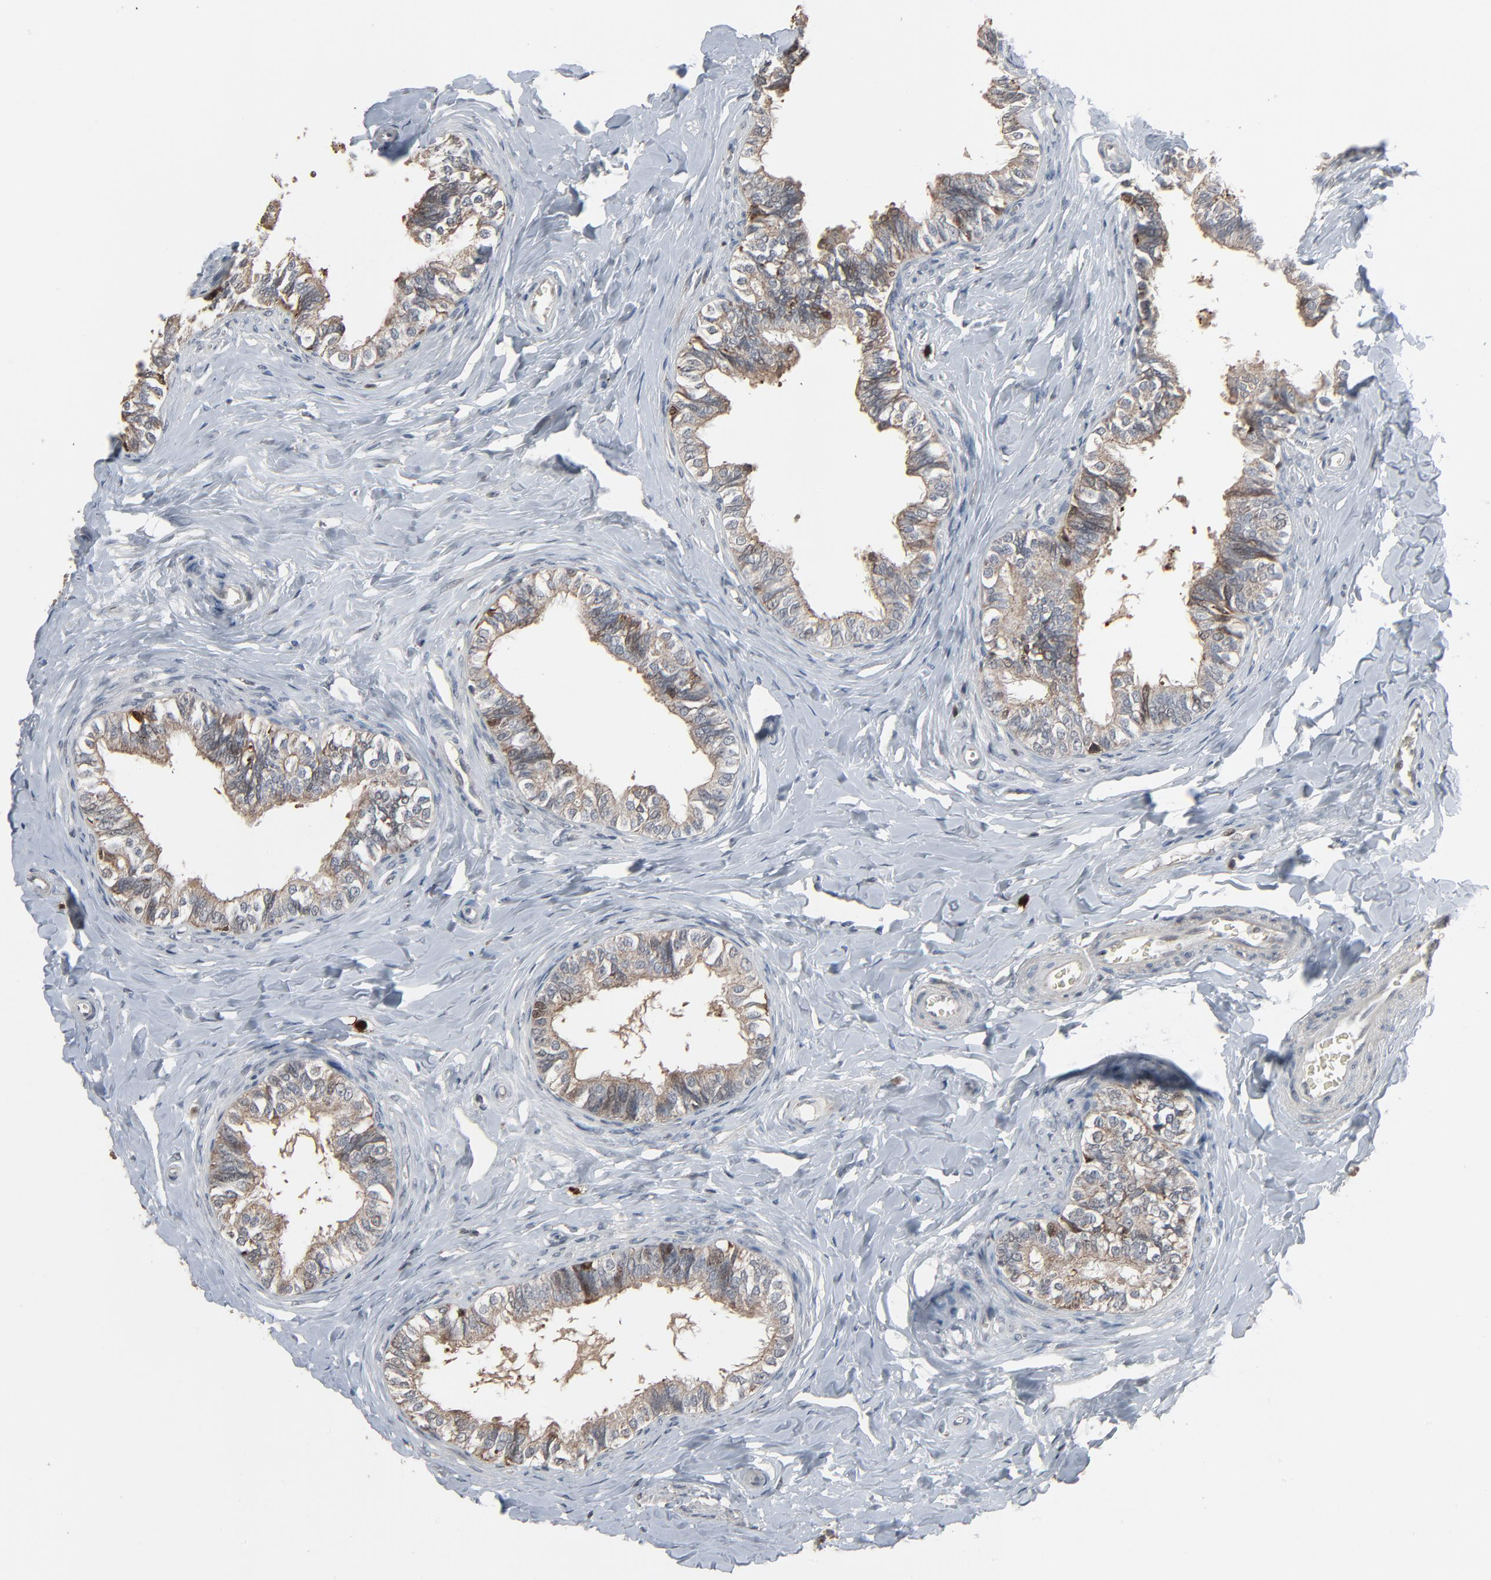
{"staining": {"intensity": "strong", "quantity": "<25%", "location": "cytoplasmic/membranous,nuclear"}, "tissue": "epididymis", "cell_type": "Glandular cells", "image_type": "normal", "snomed": [{"axis": "morphology", "description": "Normal tissue, NOS"}, {"axis": "topography", "description": "Soft tissue"}, {"axis": "topography", "description": "Epididymis"}], "caption": "A high-resolution micrograph shows immunohistochemistry staining of normal epididymis, which exhibits strong cytoplasmic/membranous,nuclear staining in approximately <25% of glandular cells. The protein is stained brown, and the nuclei are stained in blue (DAB (3,3'-diaminobenzidine) IHC with brightfield microscopy, high magnification).", "gene": "DOCK8", "patient": {"sex": "male", "age": 26}}